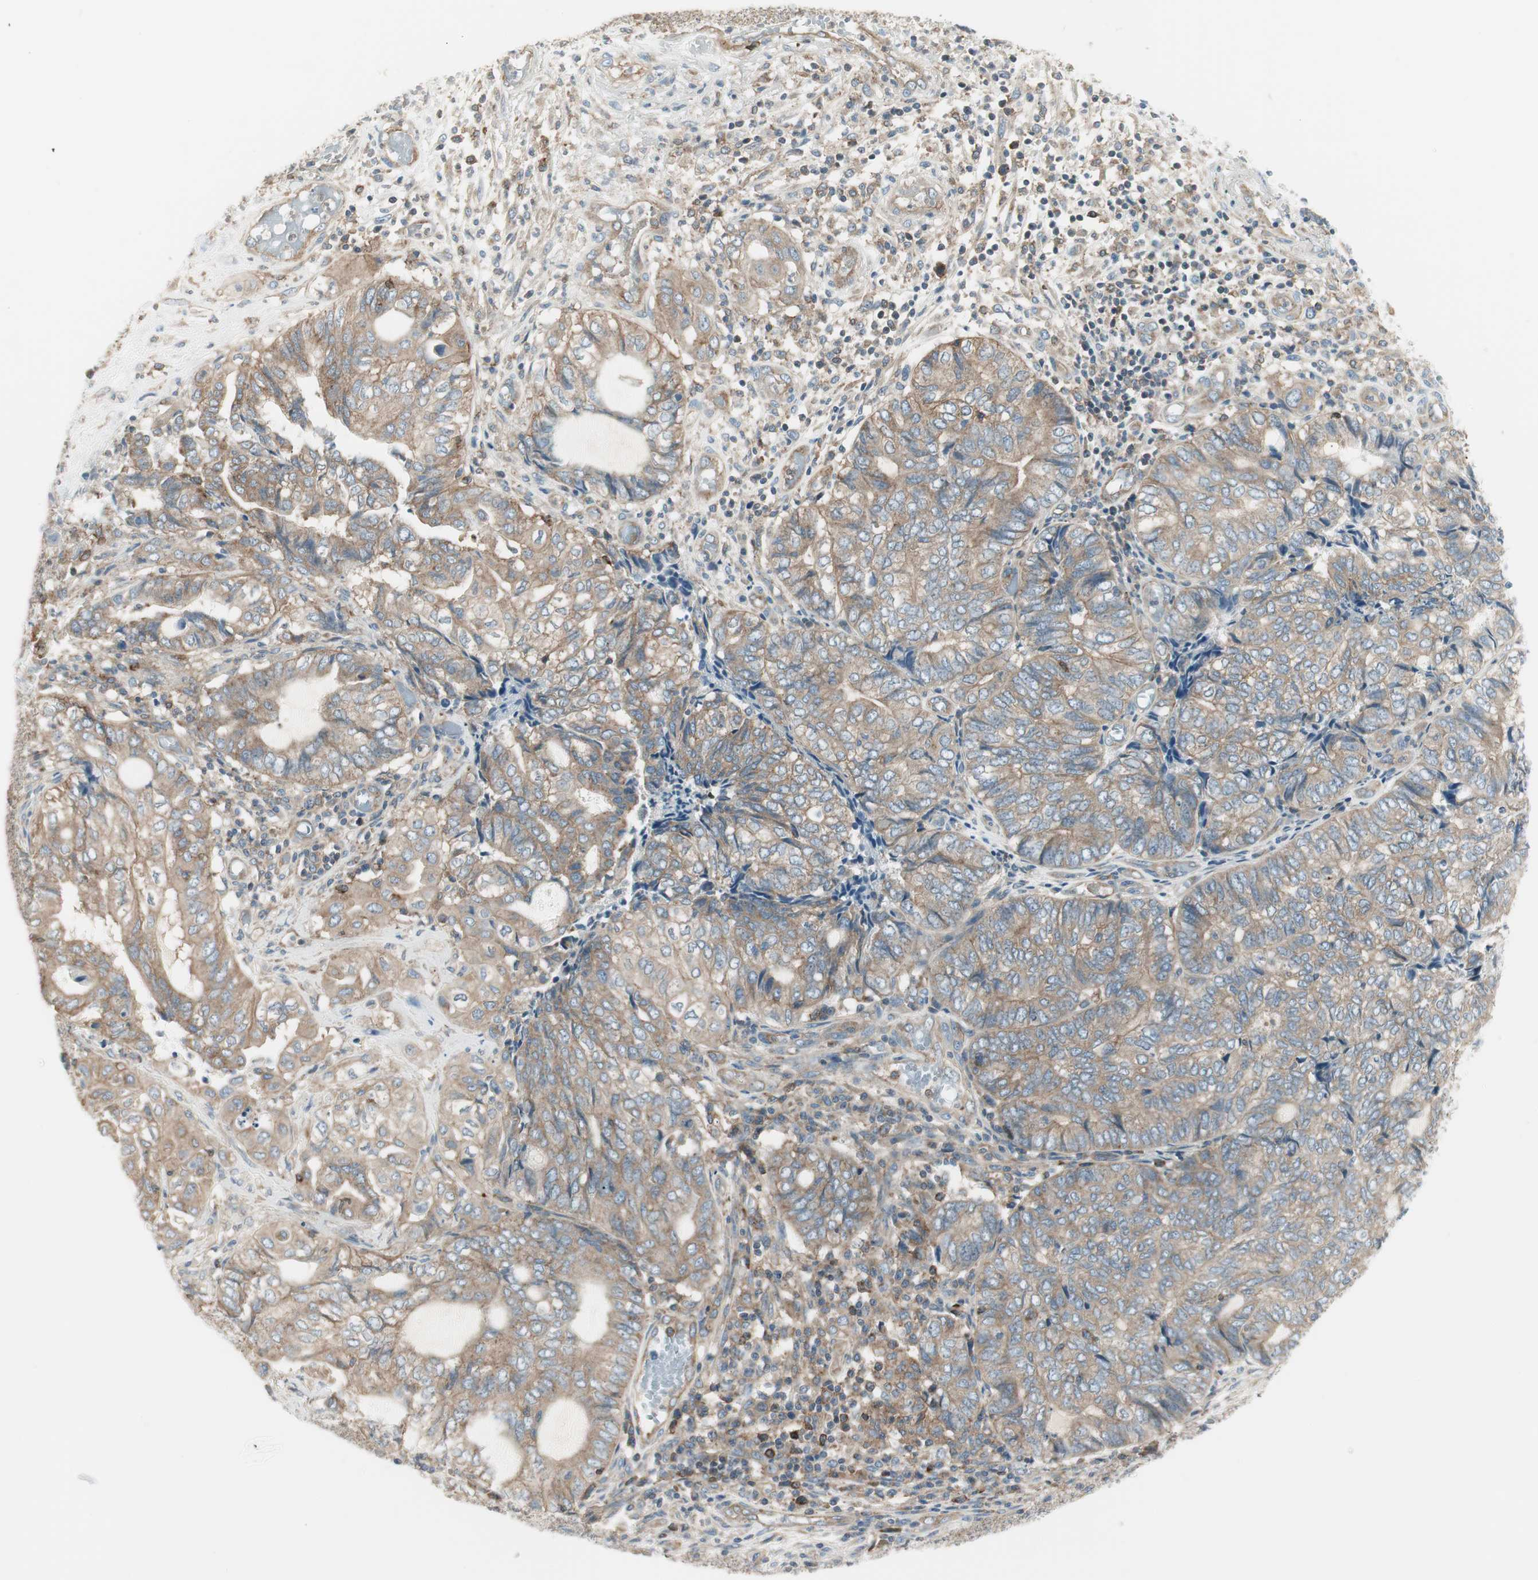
{"staining": {"intensity": "moderate", "quantity": ">75%", "location": "cytoplasmic/membranous"}, "tissue": "endometrial cancer", "cell_type": "Tumor cells", "image_type": "cancer", "snomed": [{"axis": "morphology", "description": "Adenocarcinoma, NOS"}, {"axis": "topography", "description": "Uterus"}, {"axis": "topography", "description": "Endometrium"}], "caption": "Adenocarcinoma (endometrial) stained with DAB (3,3'-diaminobenzidine) IHC displays medium levels of moderate cytoplasmic/membranous staining in approximately >75% of tumor cells.", "gene": "AGFG1", "patient": {"sex": "female", "age": 70}}